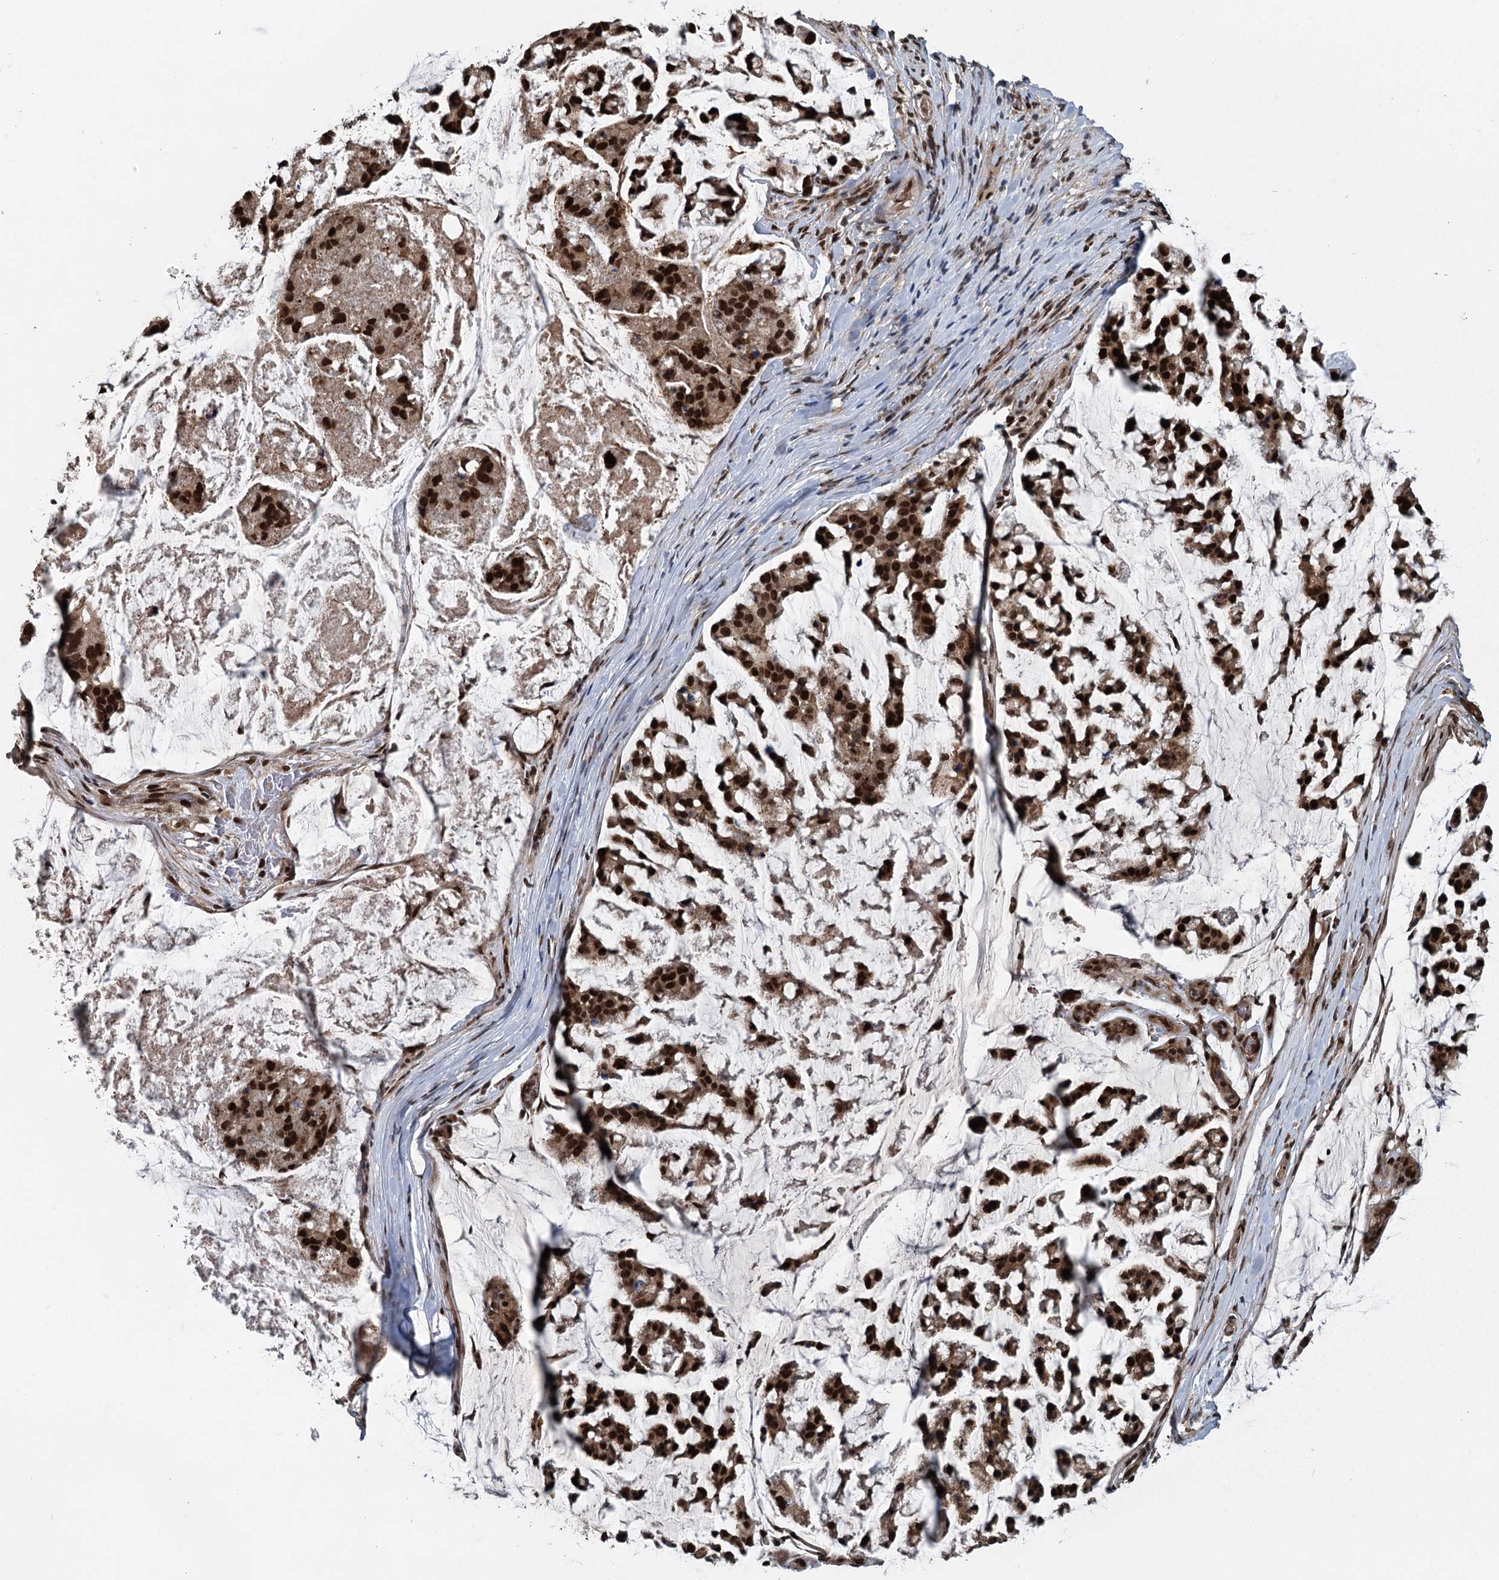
{"staining": {"intensity": "strong", "quantity": ">75%", "location": "nuclear"}, "tissue": "stomach cancer", "cell_type": "Tumor cells", "image_type": "cancer", "snomed": [{"axis": "morphology", "description": "Adenocarcinoma, NOS"}, {"axis": "topography", "description": "Stomach, lower"}], "caption": "A high amount of strong nuclear expression is identified in about >75% of tumor cells in stomach cancer (adenocarcinoma) tissue.", "gene": "MYG1", "patient": {"sex": "male", "age": 67}}